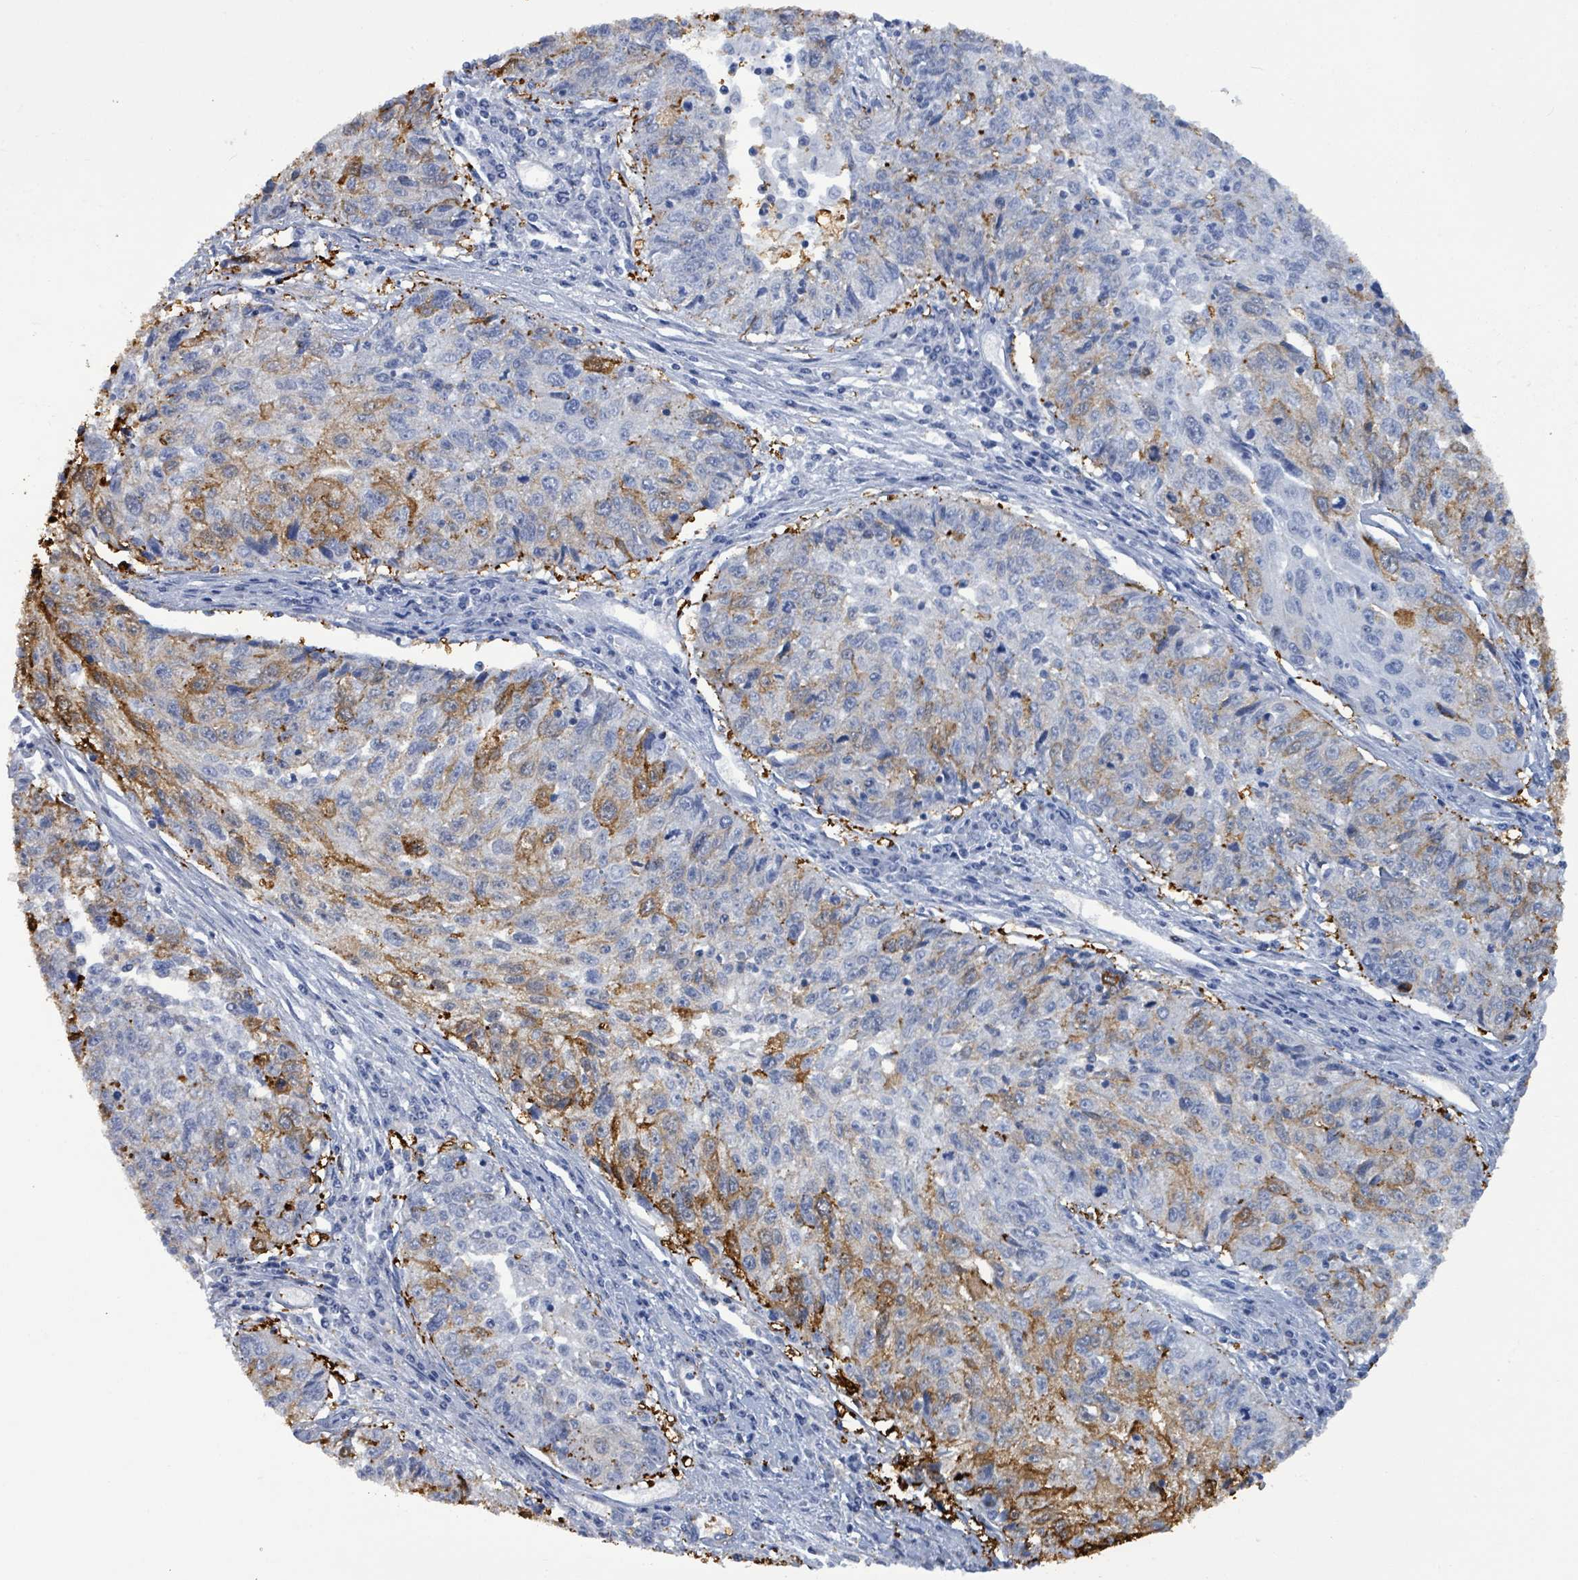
{"staining": {"intensity": "moderate", "quantity": "<25%", "location": "cytoplasmic/membranous"}, "tissue": "cervical cancer", "cell_type": "Tumor cells", "image_type": "cancer", "snomed": [{"axis": "morphology", "description": "Squamous cell carcinoma, NOS"}, {"axis": "topography", "description": "Cervix"}], "caption": "A brown stain highlights moderate cytoplasmic/membranous staining of a protein in human cervical squamous cell carcinoma tumor cells.", "gene": "PRKRIP1", "patient": {"sex": "female", "age": 57}}